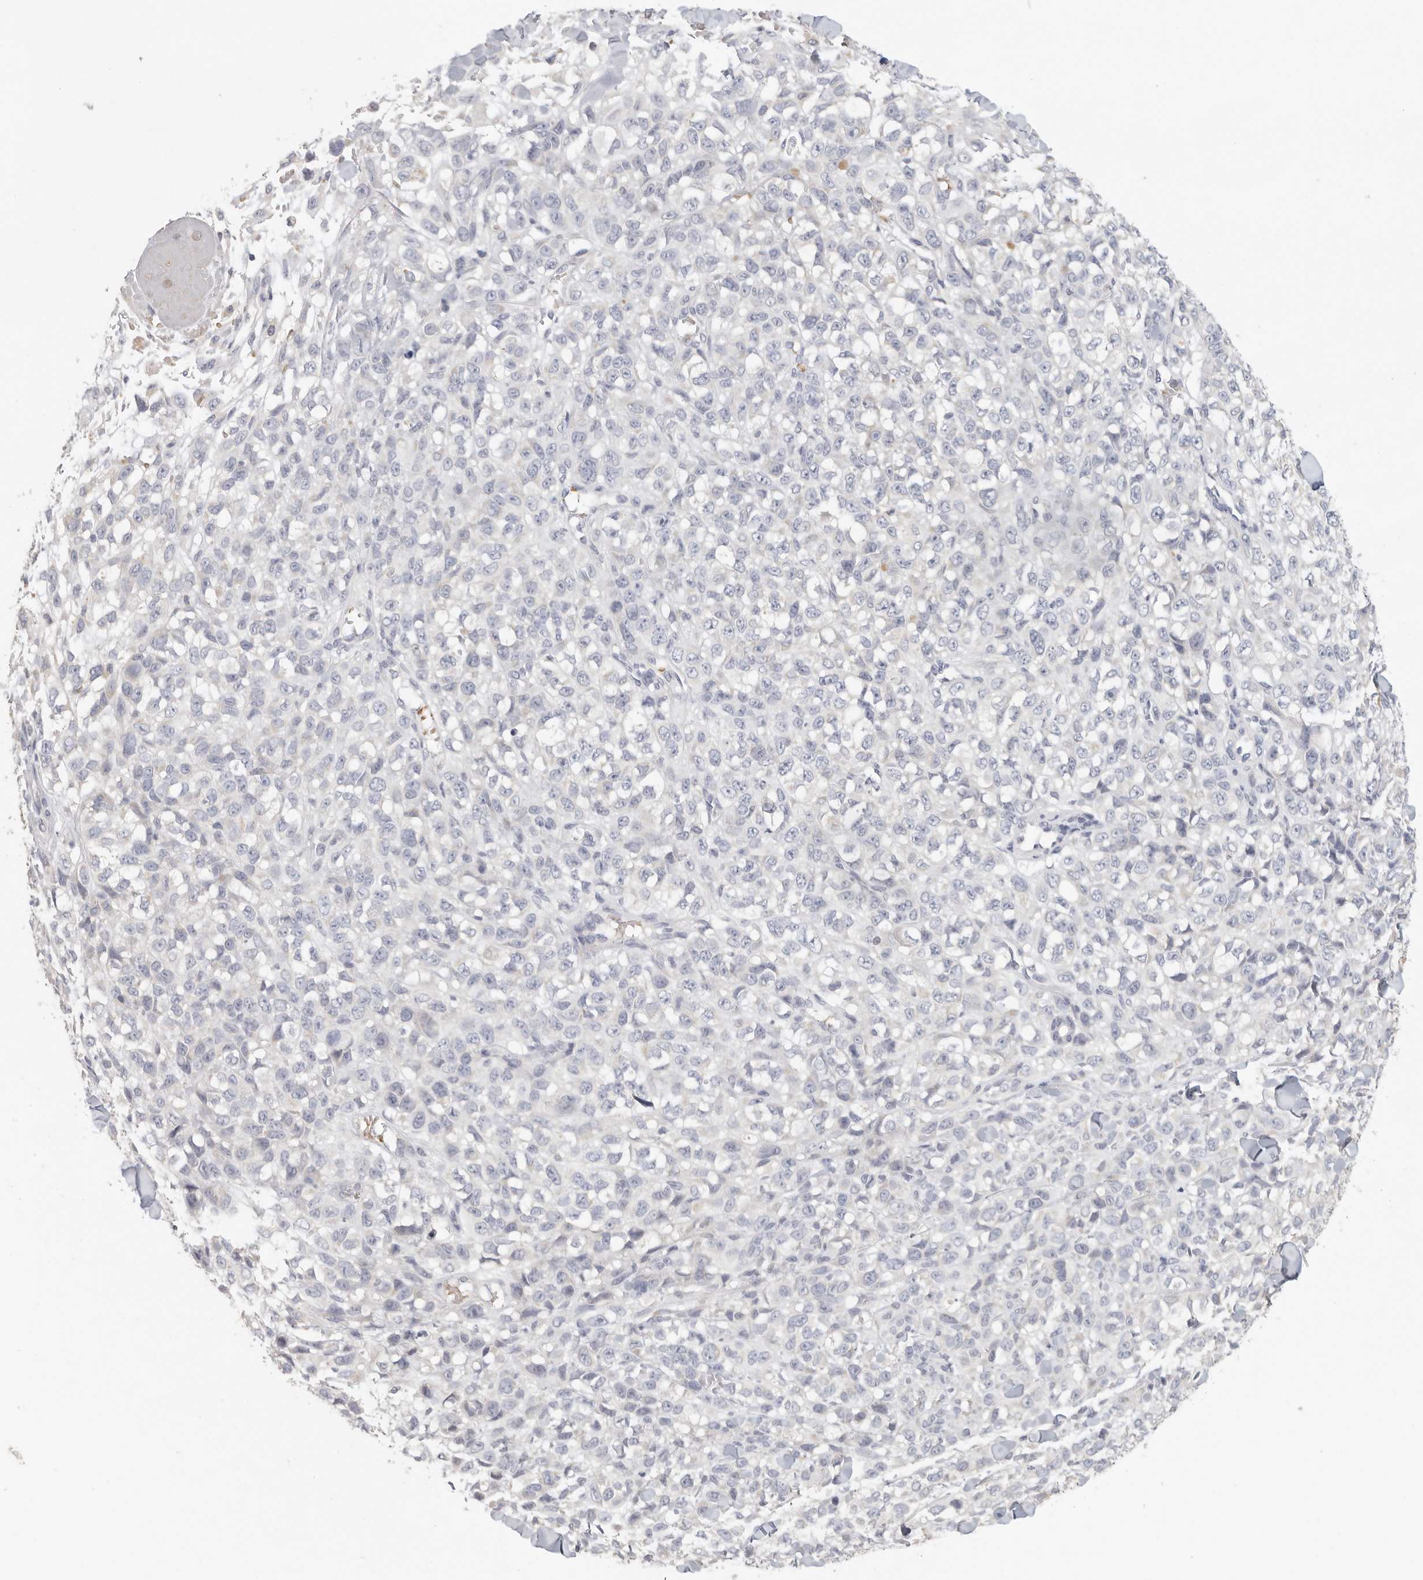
{"staining": {"intensity": "negative", "quantity": "none", "location": "none"}, "tissue": "melanoma", "cell_type": "Tumor cells", "image_type": "cancer", "snomed": [{"axis": "morphology", "description": "Malignant melanoma, Metastatic site"}, {"axis": "topography", "description": "Skin"}], "caption": "Malignant melanoma (metastatic site) stained for a protein using IHC reveals no staining tumor cells.", "gene": "DNAJC11", "patient": {"sex": "female", "age": 72}}